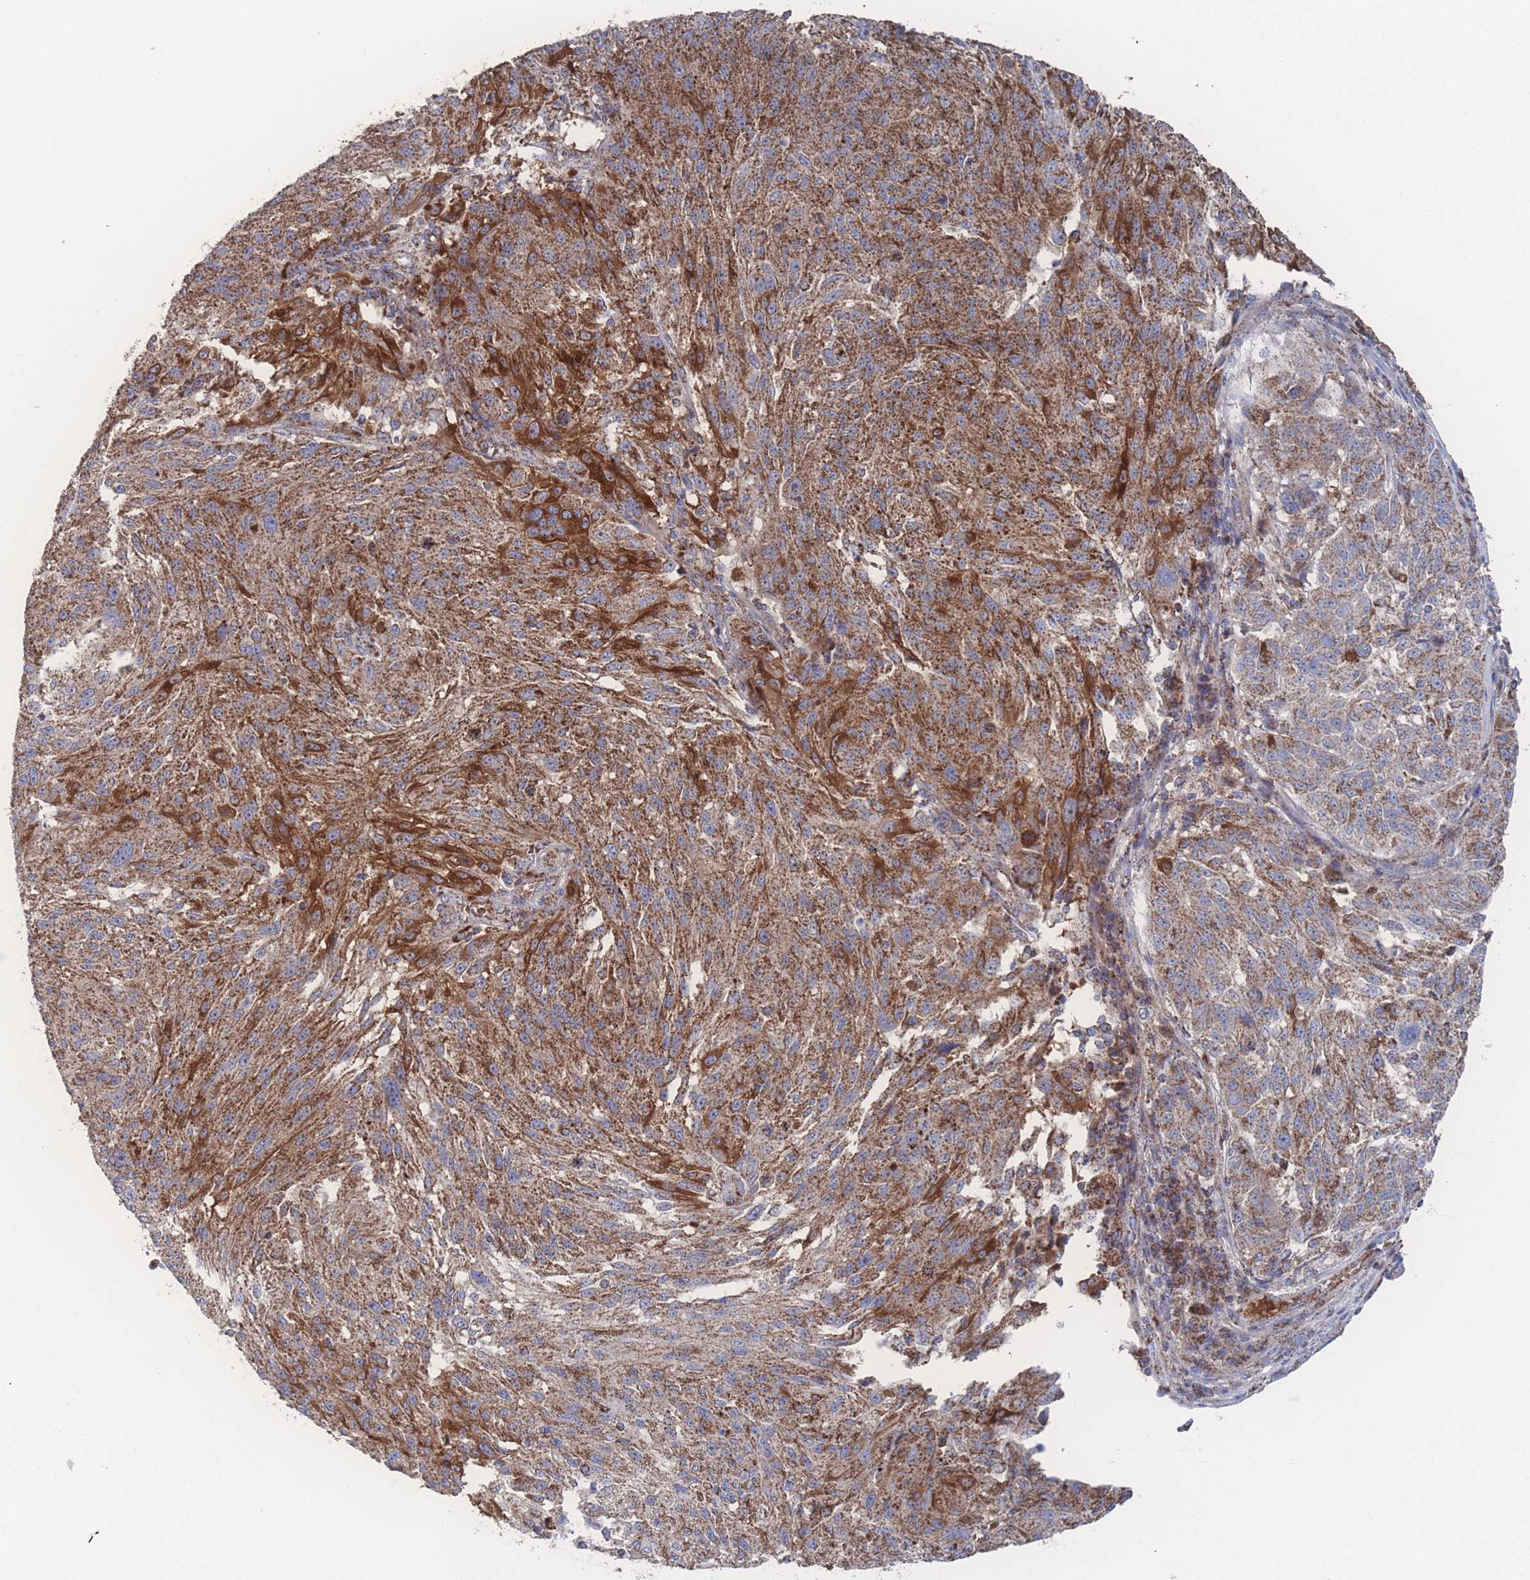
{"staining": {"intensity": "strong", "quantity": ">75%", "location": "cytoplasmic/membranous"}, "tissue": "melanoma", "cell_type": "Tumor cells", "image_type": "cancer", "snomed": [{"axis": "morphology", "description": "Malignant melanoma, NOS"}, {"axis": "topography", "description": "Skin"}], "caption": "Melanoma stained with DAB IHC displays high levels of strong cytoplasmic/membranous expression in about >75% of tumor cells. (brown staining indicates protein expression, while blue staining denotes nuclei).", "gene": "PEX14", "patient": {"sex": "male", "age": 53}}